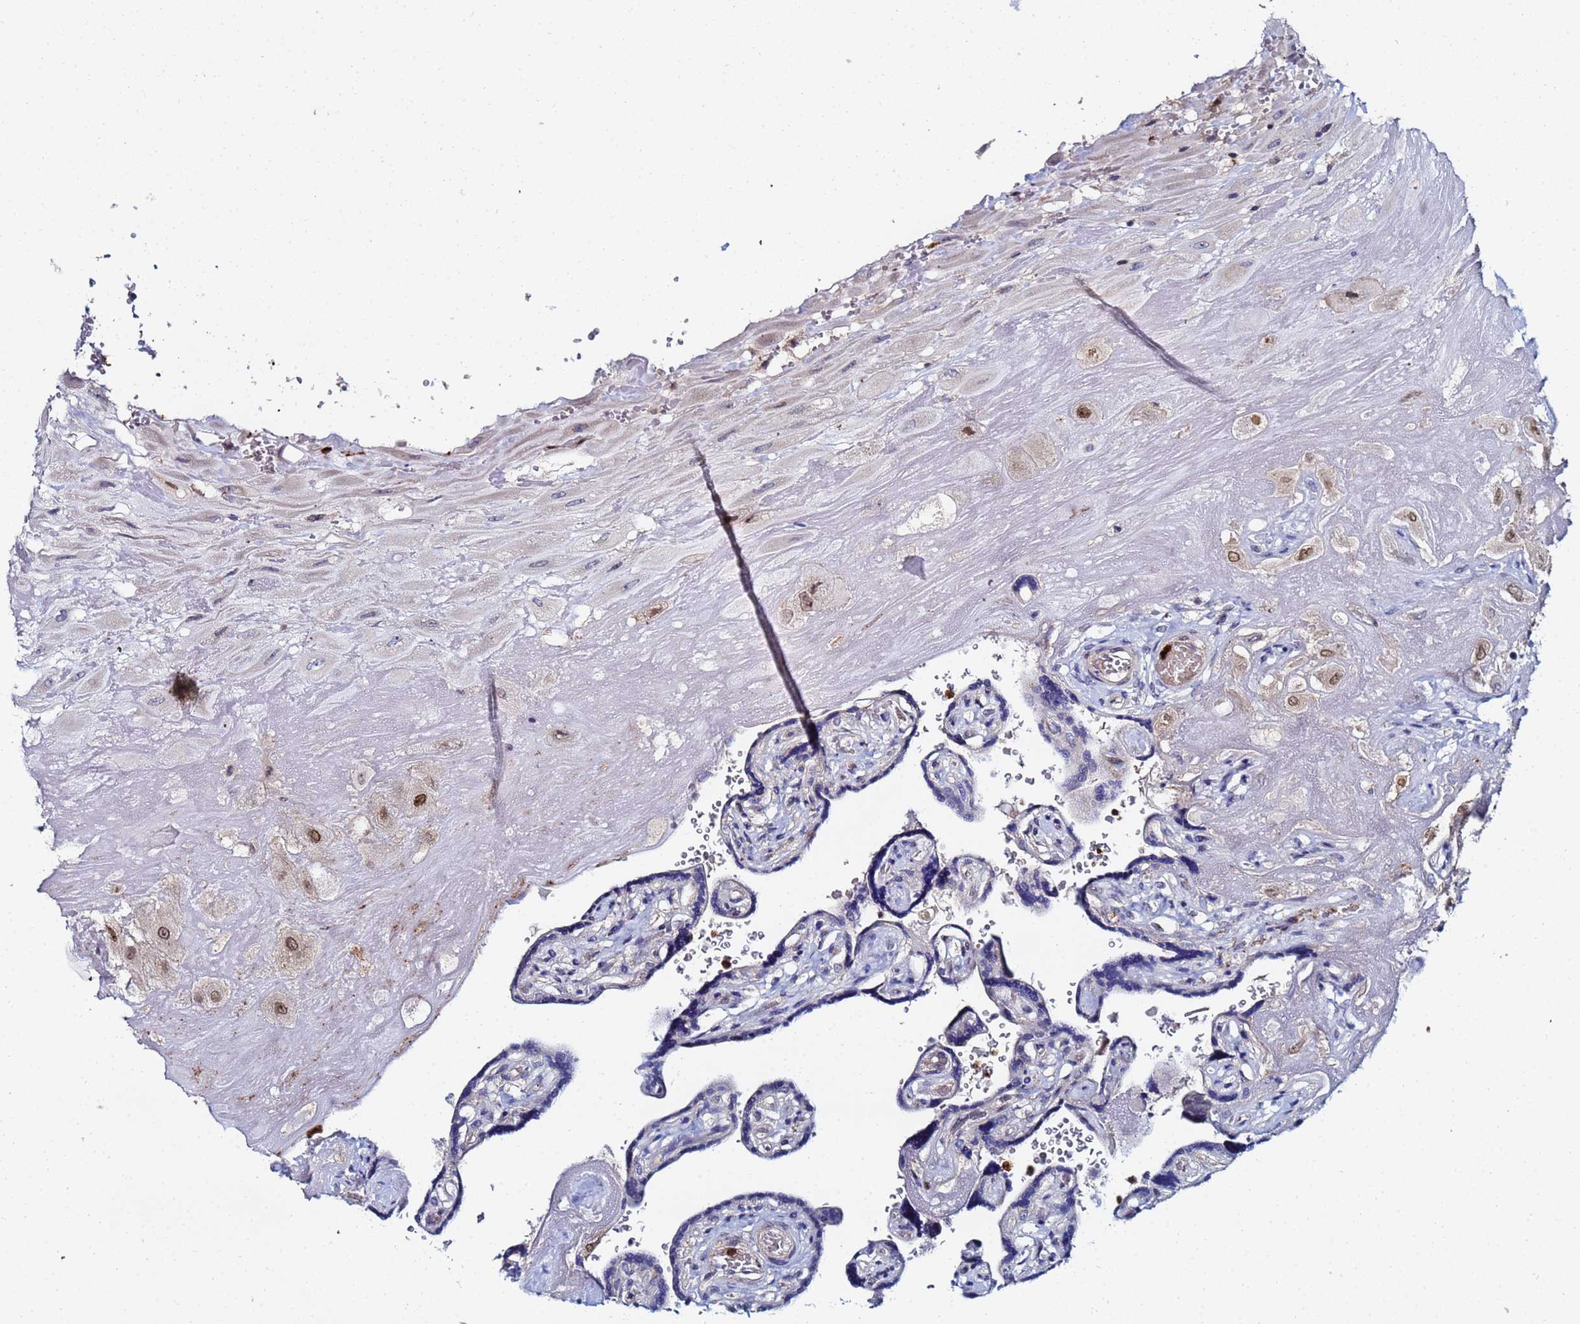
{"staining": {"intensity": "moderate", "quantity": "<25%", "location": "nuclear"}, "tissue": "placenta", "cell_type": "Decidual cells", "image_type": "normal", "snomed": [{"axis": "morphology", "description": "Normal tissue, NOS"}, {"axis": "topography", "description": "Placenta"}], "caption": "Immunohistochemical staining of benign human placenta shows low levels of moderate nuclear expression in about <25% of decidual cells. The protein of interest is shown in brown color, while the nuclei are stained blue.", "gene": "MTCL1", "patient": {"sex": "female", "age": 32}}